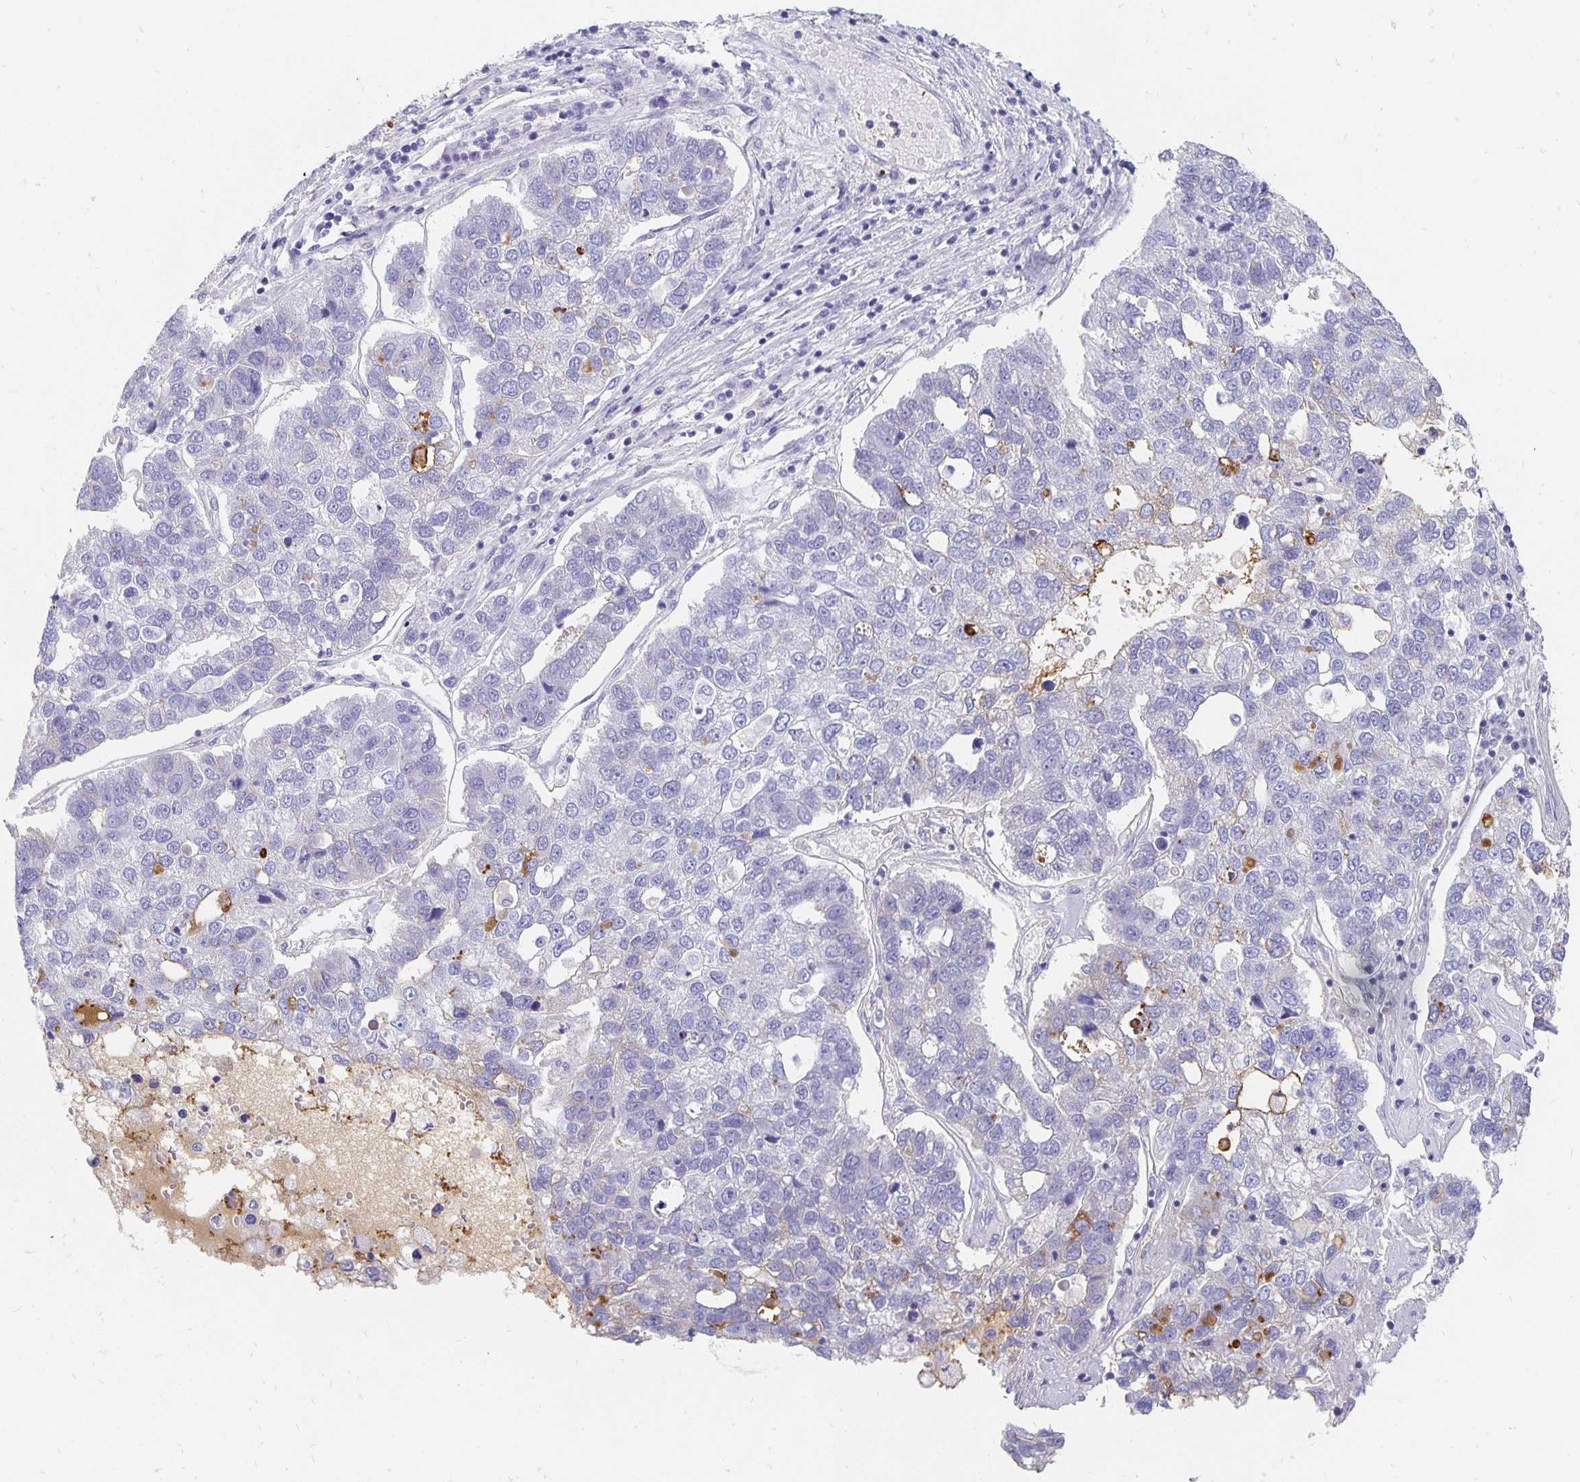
{"staining": {"intensity": "negative", "quantity": "none", "location": "none"}, "tissue": "pancreatic cancer", "cell_type": "Tumor cells", "image_type": "cancer", "snomed": [{"axis": "morphology", "description": "Adenocarcinoma, NOS"}, {"axis": "topography", "description": "Pancreas"}], "caption": "This is a image of immunohistochemistry staining of pancreatic cancer, which shows no expression in tumor cells.", "gene": "APOB", "patient": {"sex": "female", "age": 61}}